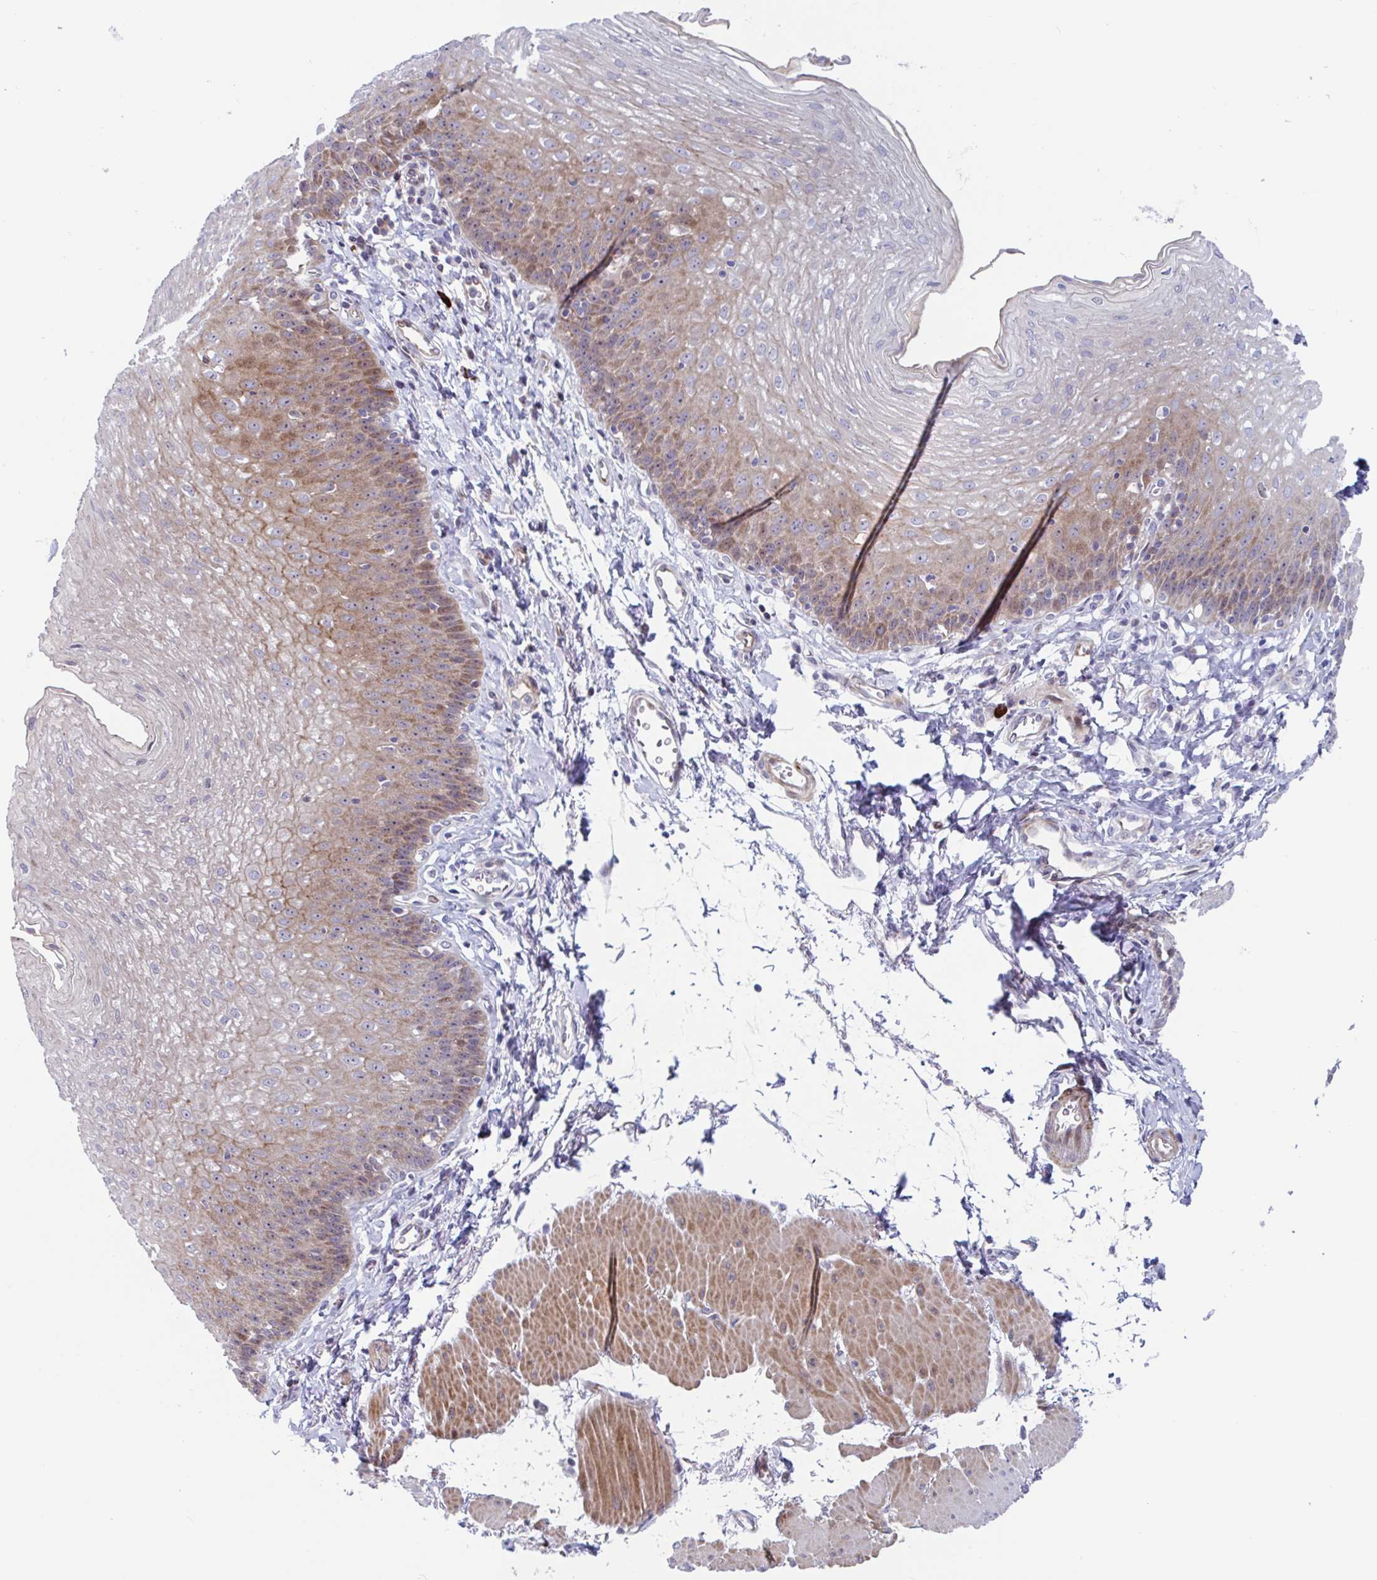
{"staining": {"intensity": "moderate", "quantity": "25%-75%", "location": "cytoplasmic/membranous"}, "tissue": "esophagus", "cell_type": "Squamous epithelial cells", "image_type": "normal", "snomed": [{"axis": "morphology", "description": "Normal tissue, NOS"}, {"axis": "topography", "description": "Esophagus"}], "caption": "This is an image of IHC staining of unremarkable esophagus, which shows moderate expression in the cytoplasmic/membranous of squamous epithelial cells.", "gene": "DUXA", "patient": {"sex": "female", "age": 81}}